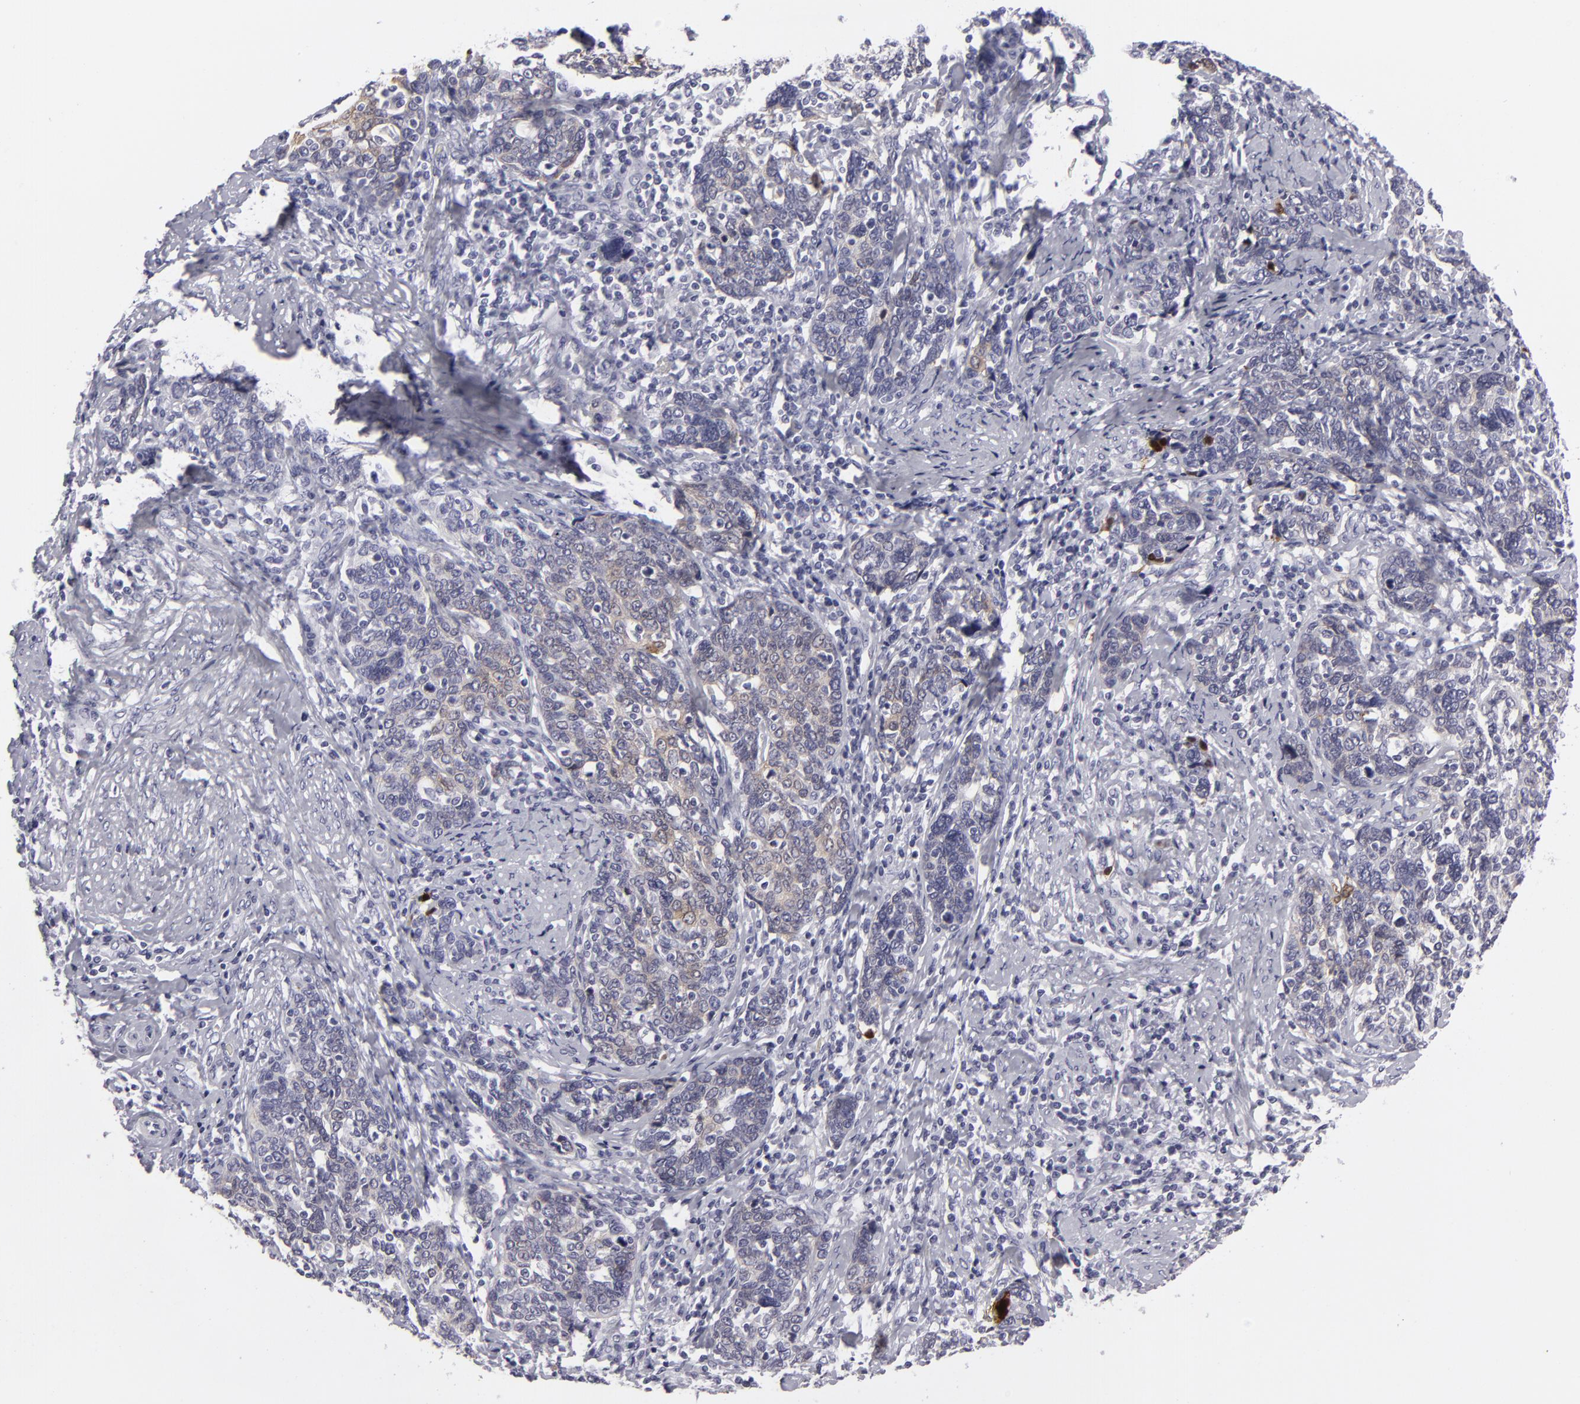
{"staining": {"intensity": "weak", "quantity": "<25%", "location": "cytoplasmic/membranous"}, "tissue": "cervical cancer", "cell_type": "Tumor cells", "image_type": "cancer", "snomed": [{"axis": "morphology", "description": "Squamous cell carcinoma, NOS"}, {"axis": "topography", "description": "Cervix"}], "caption": "Micrograph shows no significant protein positivity in tumor cells of cervical squamous cell carcinoma.", "gene": "JUP", "patient": {"sex": "female", "age": 41}}